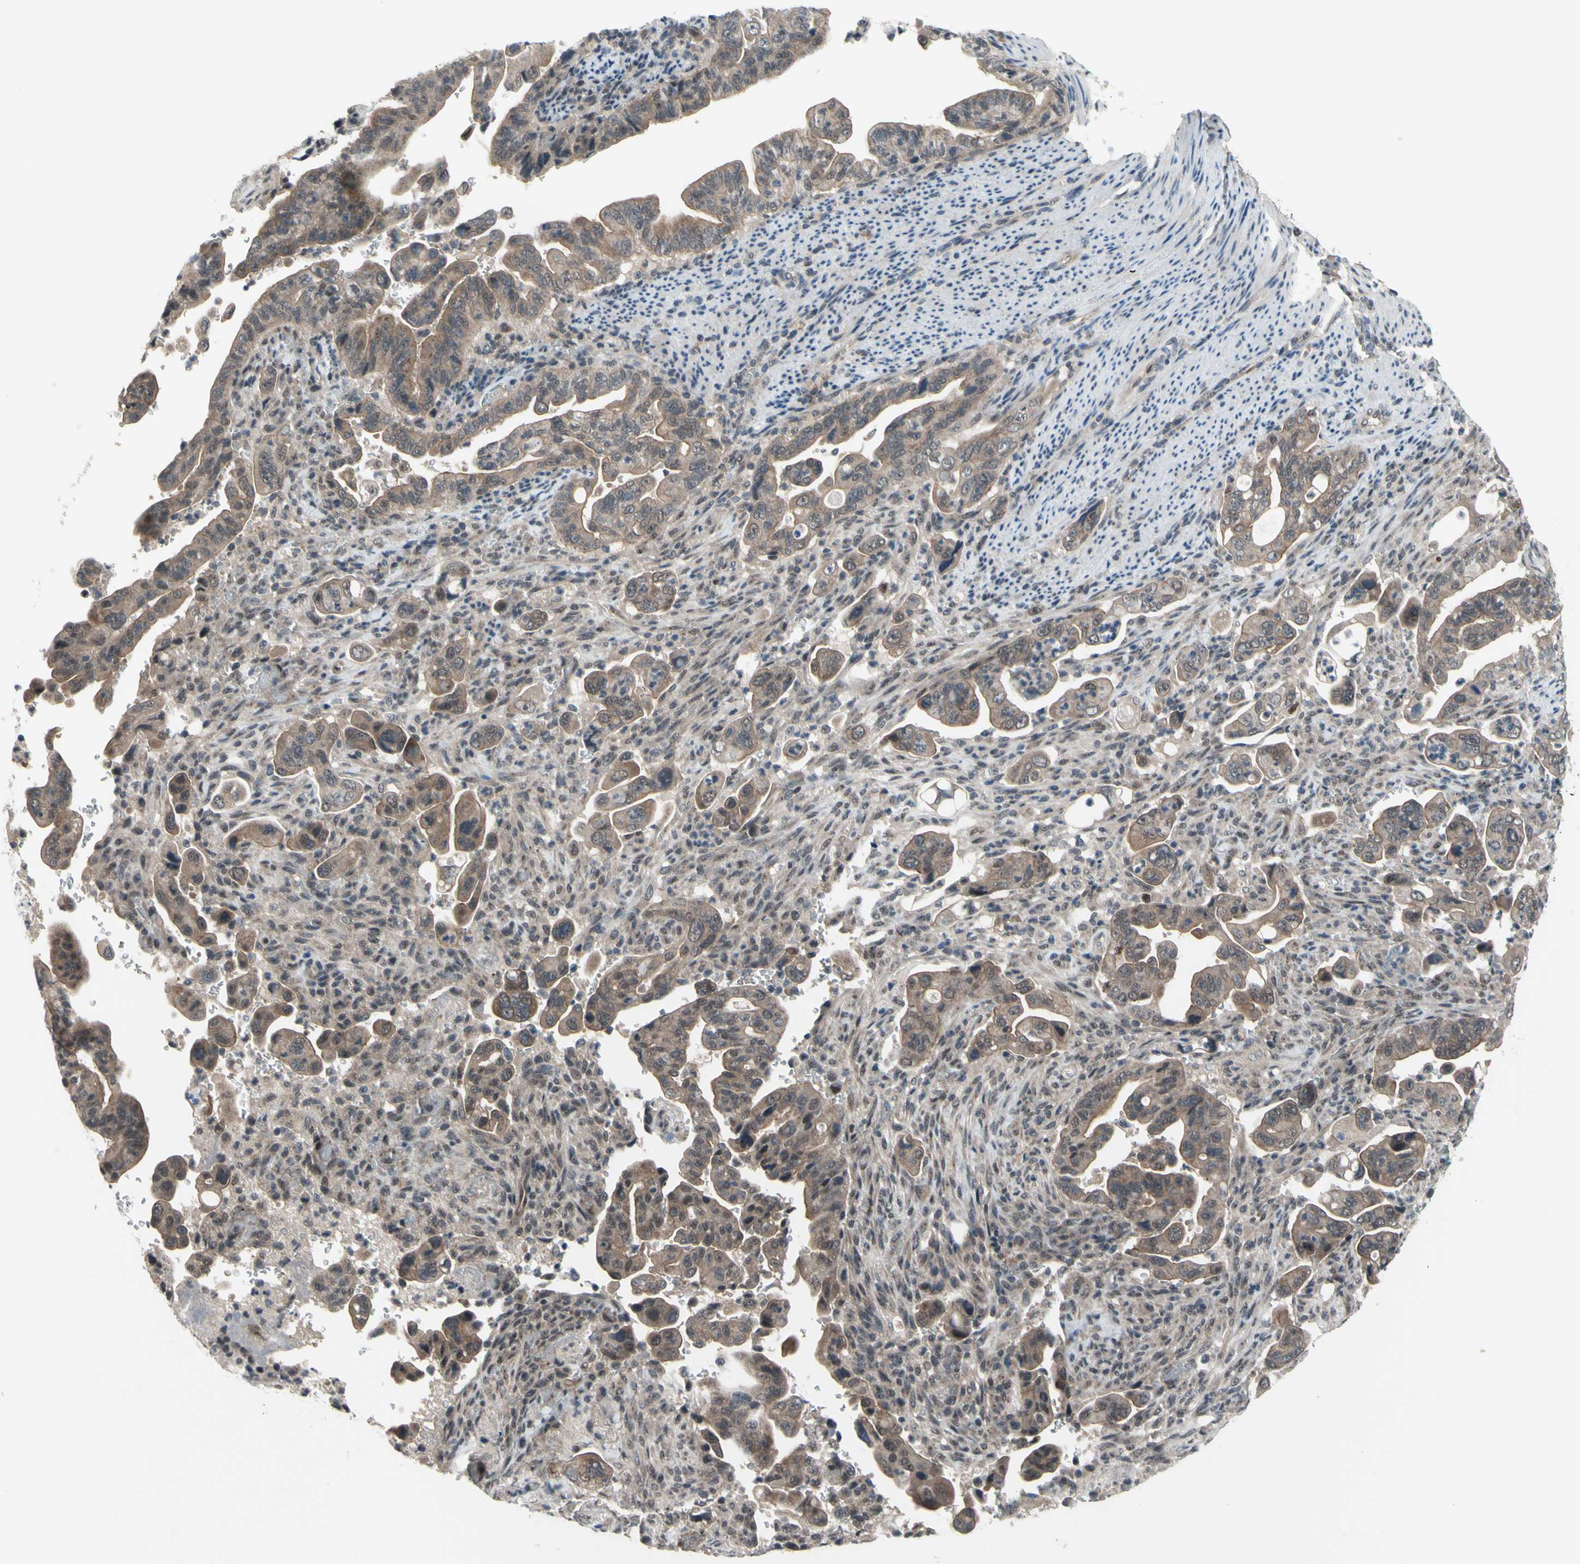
{"staining": {"intensity": "moderate", "quantity": ">75%", "location": "cytoplasmic/membranous"}, "tissue": "pancreatic cancer", "cell_type": "Tumor cells", "image_type": "cancer", "snomed": [{"axis": "morphology", "description": "Adenocarcinoma, NOS"}, {"axis": "topography", "description": "Pancreas"}], "caption": "This histopathology image shows immunohistochemistry (IHC) staining of human pancreatic cancer, with medium moderate cytoplasmic/membranous staining in about >75% of tumor cells.", "gene": "TRDMT1", "patient": {"sex": "male", "age": 70}}